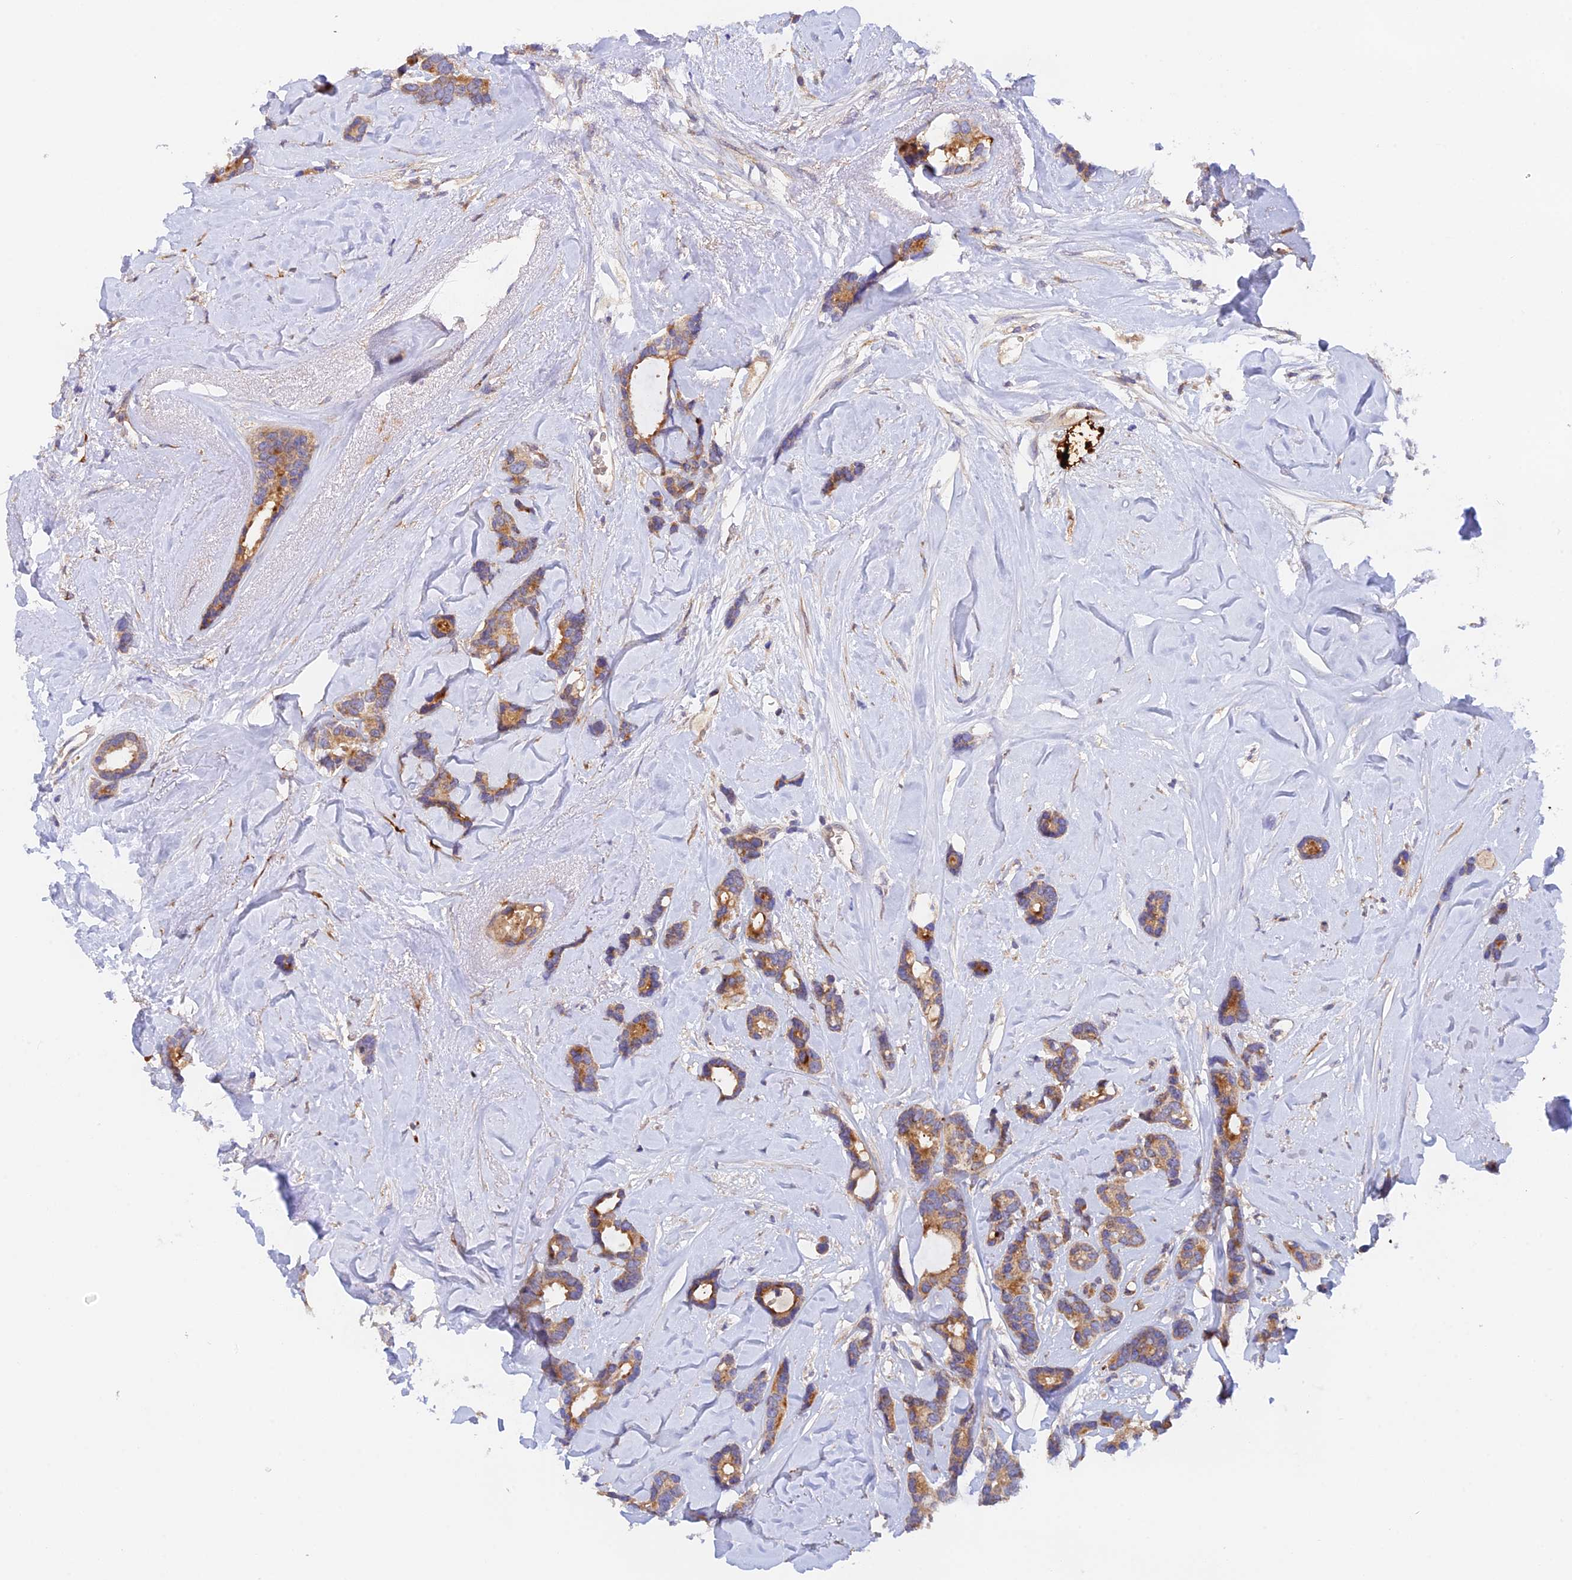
{"staining": {"intensity": "moderate", "quantity": ">75%", "location": "cytoplasmic/membranous"}, "tissue": "breast cancer", "cell_type": "Tumor cells", "image_type": "cancer", "snomed": [{"axis": "morphology", "description": "Duct carcinoma"}, {"axis": "topography", "description": "Breast"}], "caption": "This image exhibits immunohistochemistry staining of breast infiltrating ductal carcinoma, with medium moderate cytoplasmic/membranous positivity in approximately >75% of tumor cells.", "gene": "RANBP6", "patient": {"sex": "female", "age": 87}}